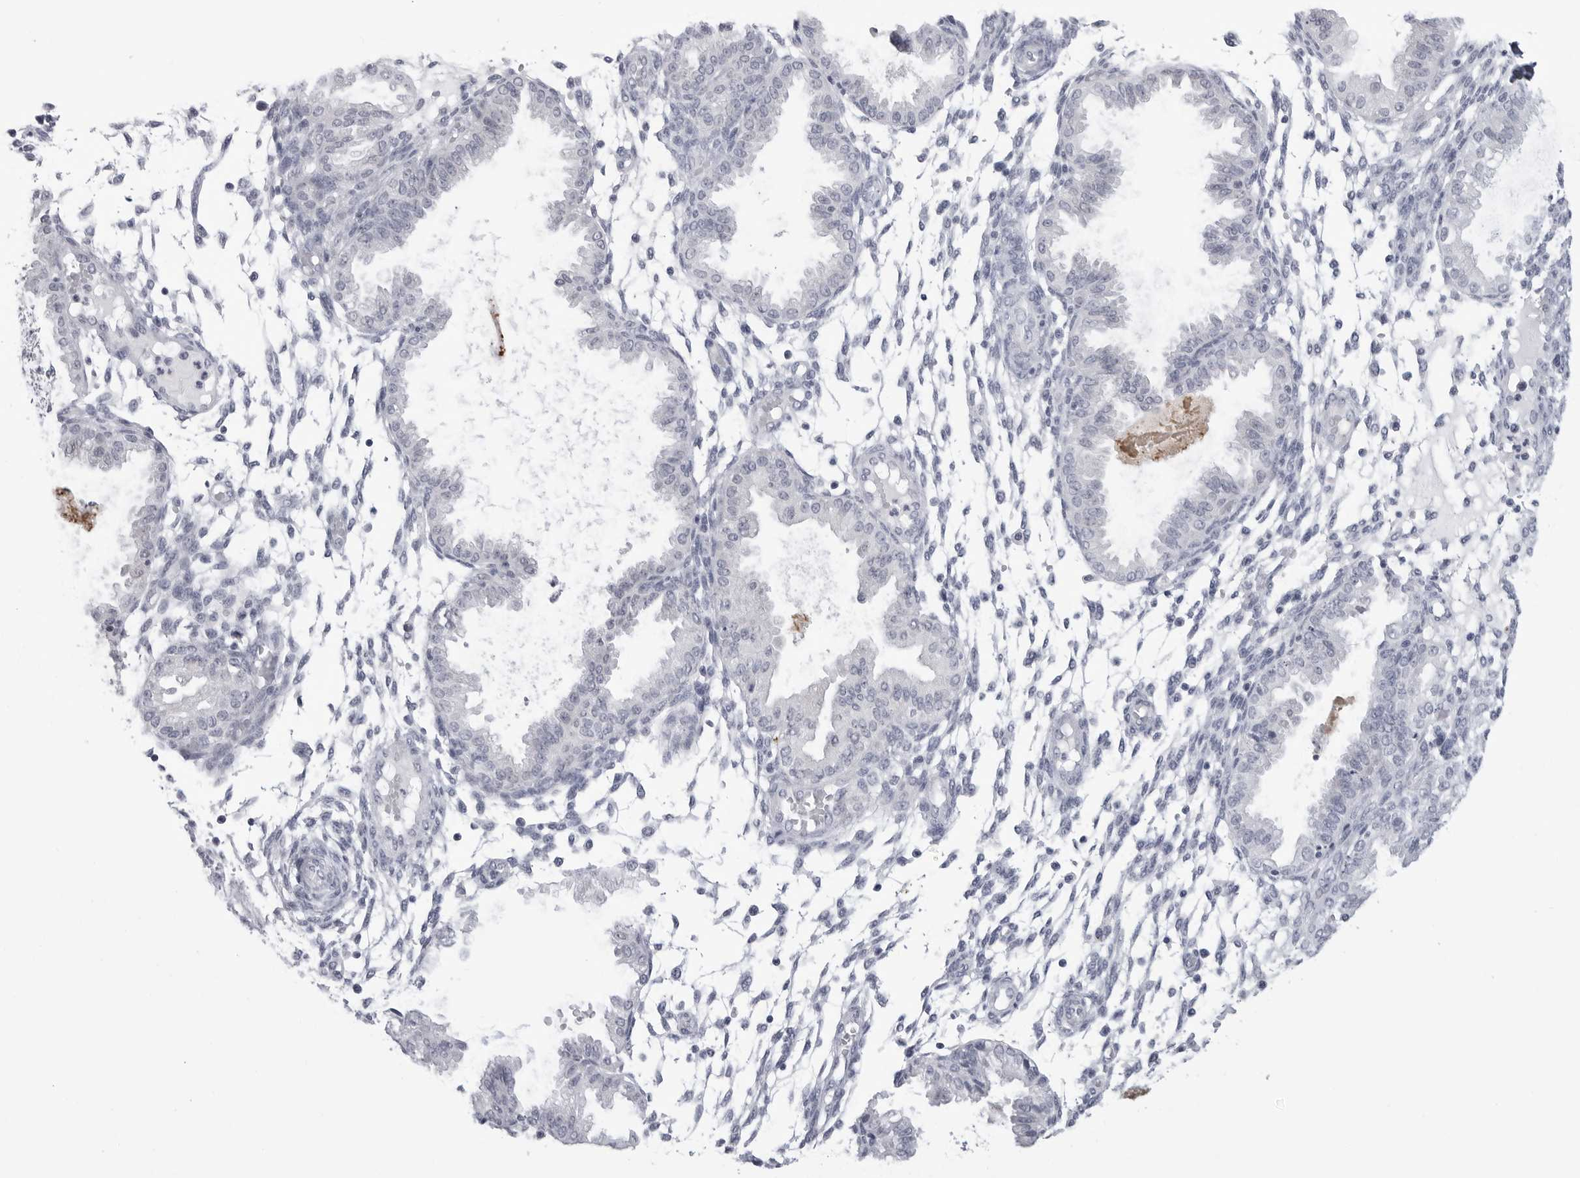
{"staining": {"intensity": "negative", "quantity": "none", "location": "none"}, "tissue": "endometrium", "cell_type": "Cells in endometrial stroma", "image_type": "normal", "snomed": [{"axis": "morphology", "description": "Normal tissue, NOS"}, {"axis": "topography", "description": "Endometrium"}], "caption": "Immunohistochemical staining of benign endometrium displays no significant staining in cells in endometrial stroma.", "gene": "PGA3", "patient": {"sex": "female", "age": 33}}